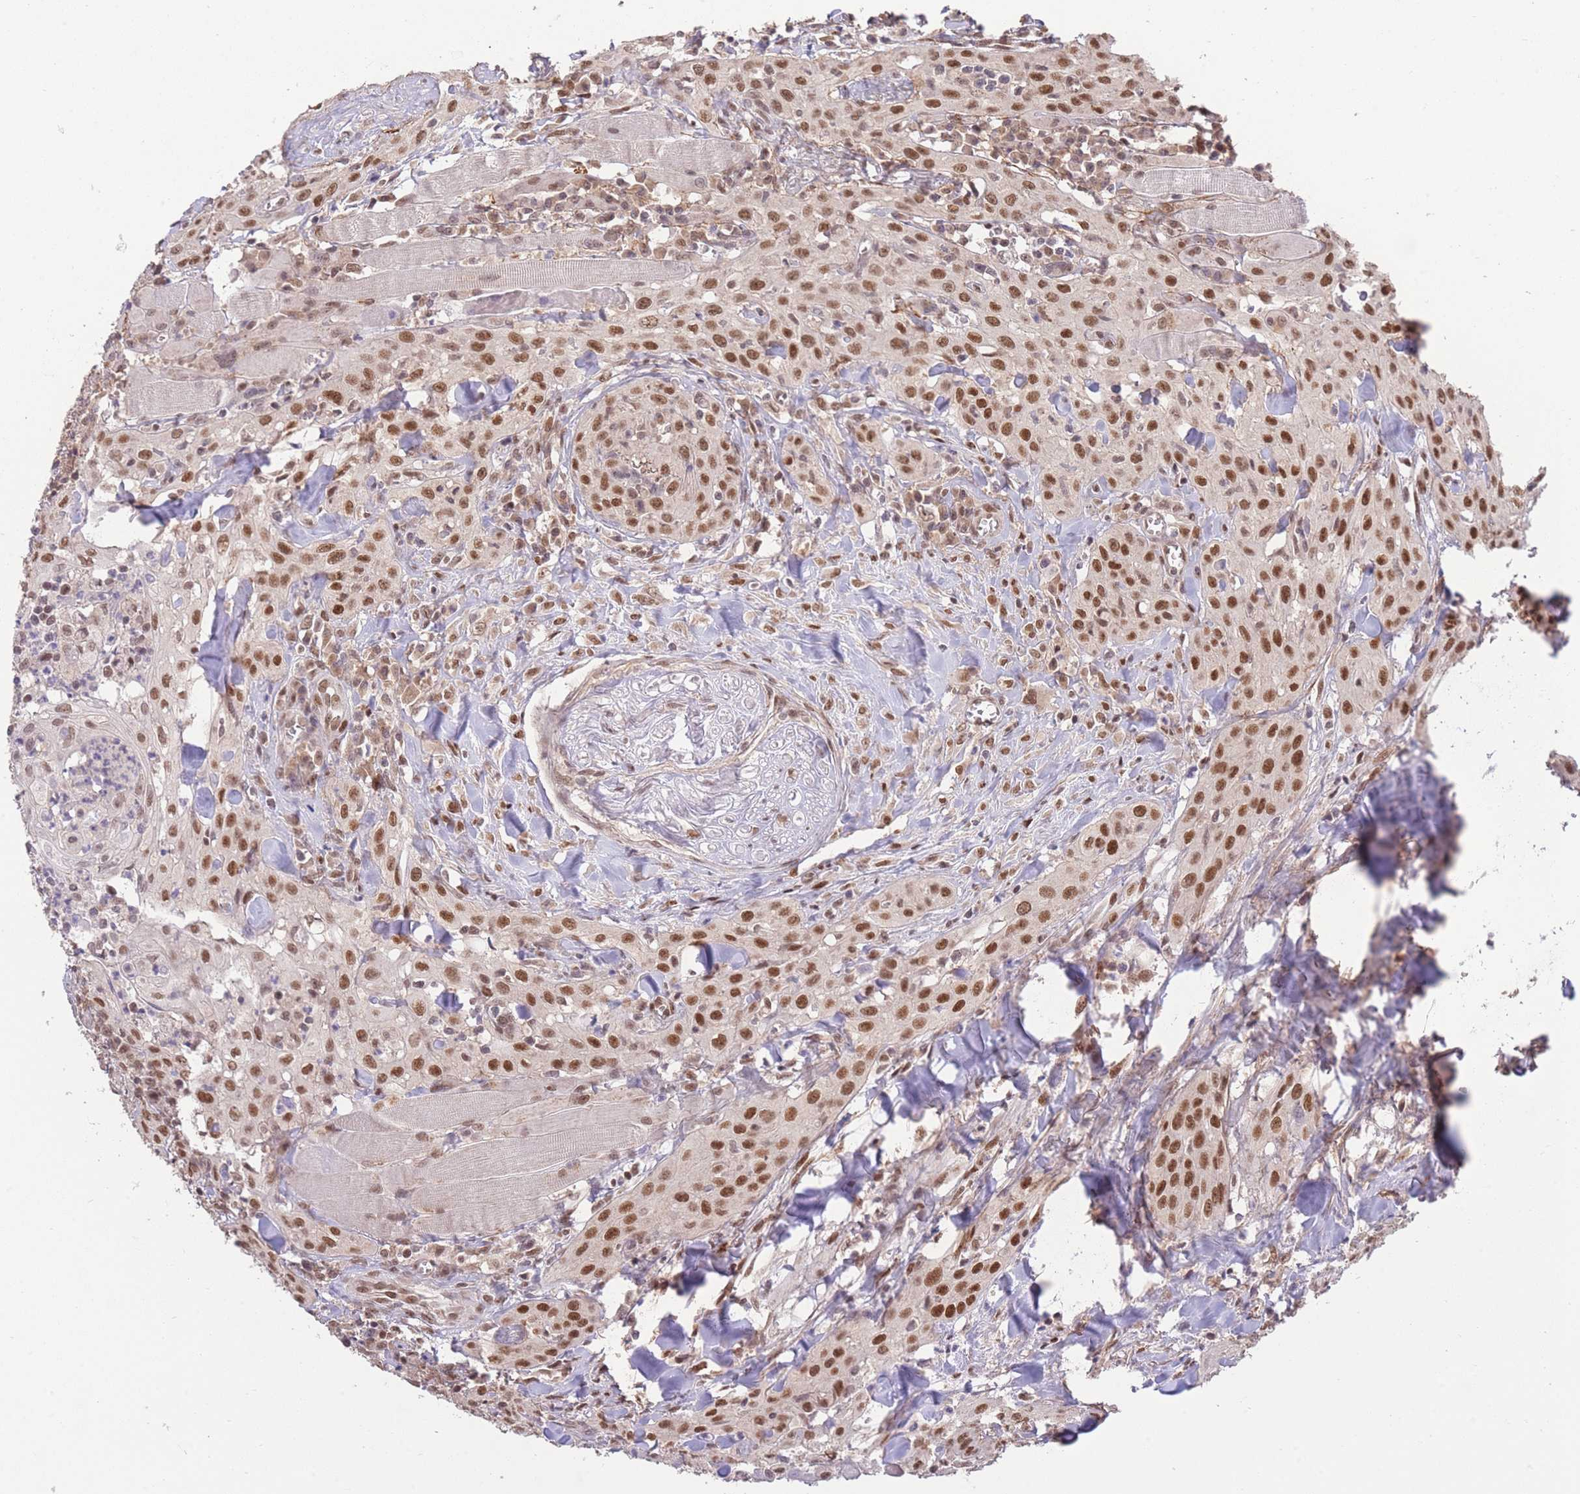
{"staining": {"intensity": "moderate", "quantity": ">75%", "location": "nuclear"}, "tissue": "head and neck cancer", "cell_type": "Tumor cells", "image_type": "cancer", "snomed": [{"axis": "morphology", "description": "Squamous cell carcinoma, NOS"}, {"axis": "topography", "description": "Oral tissue"}, {"axis": "topography", "description": "Head-Neck"}], "caption": "IHC histopathology image of neoplastic tissue: head and neck squamous cell carcinoma stained using IHC exhibits medium levels of moderate protein expression localized specifically in the nuclear of tumor cells, appearing as a nuclear brown color.", "gene": "CARD8", "patient": {"sex": "female", "age": 70}}